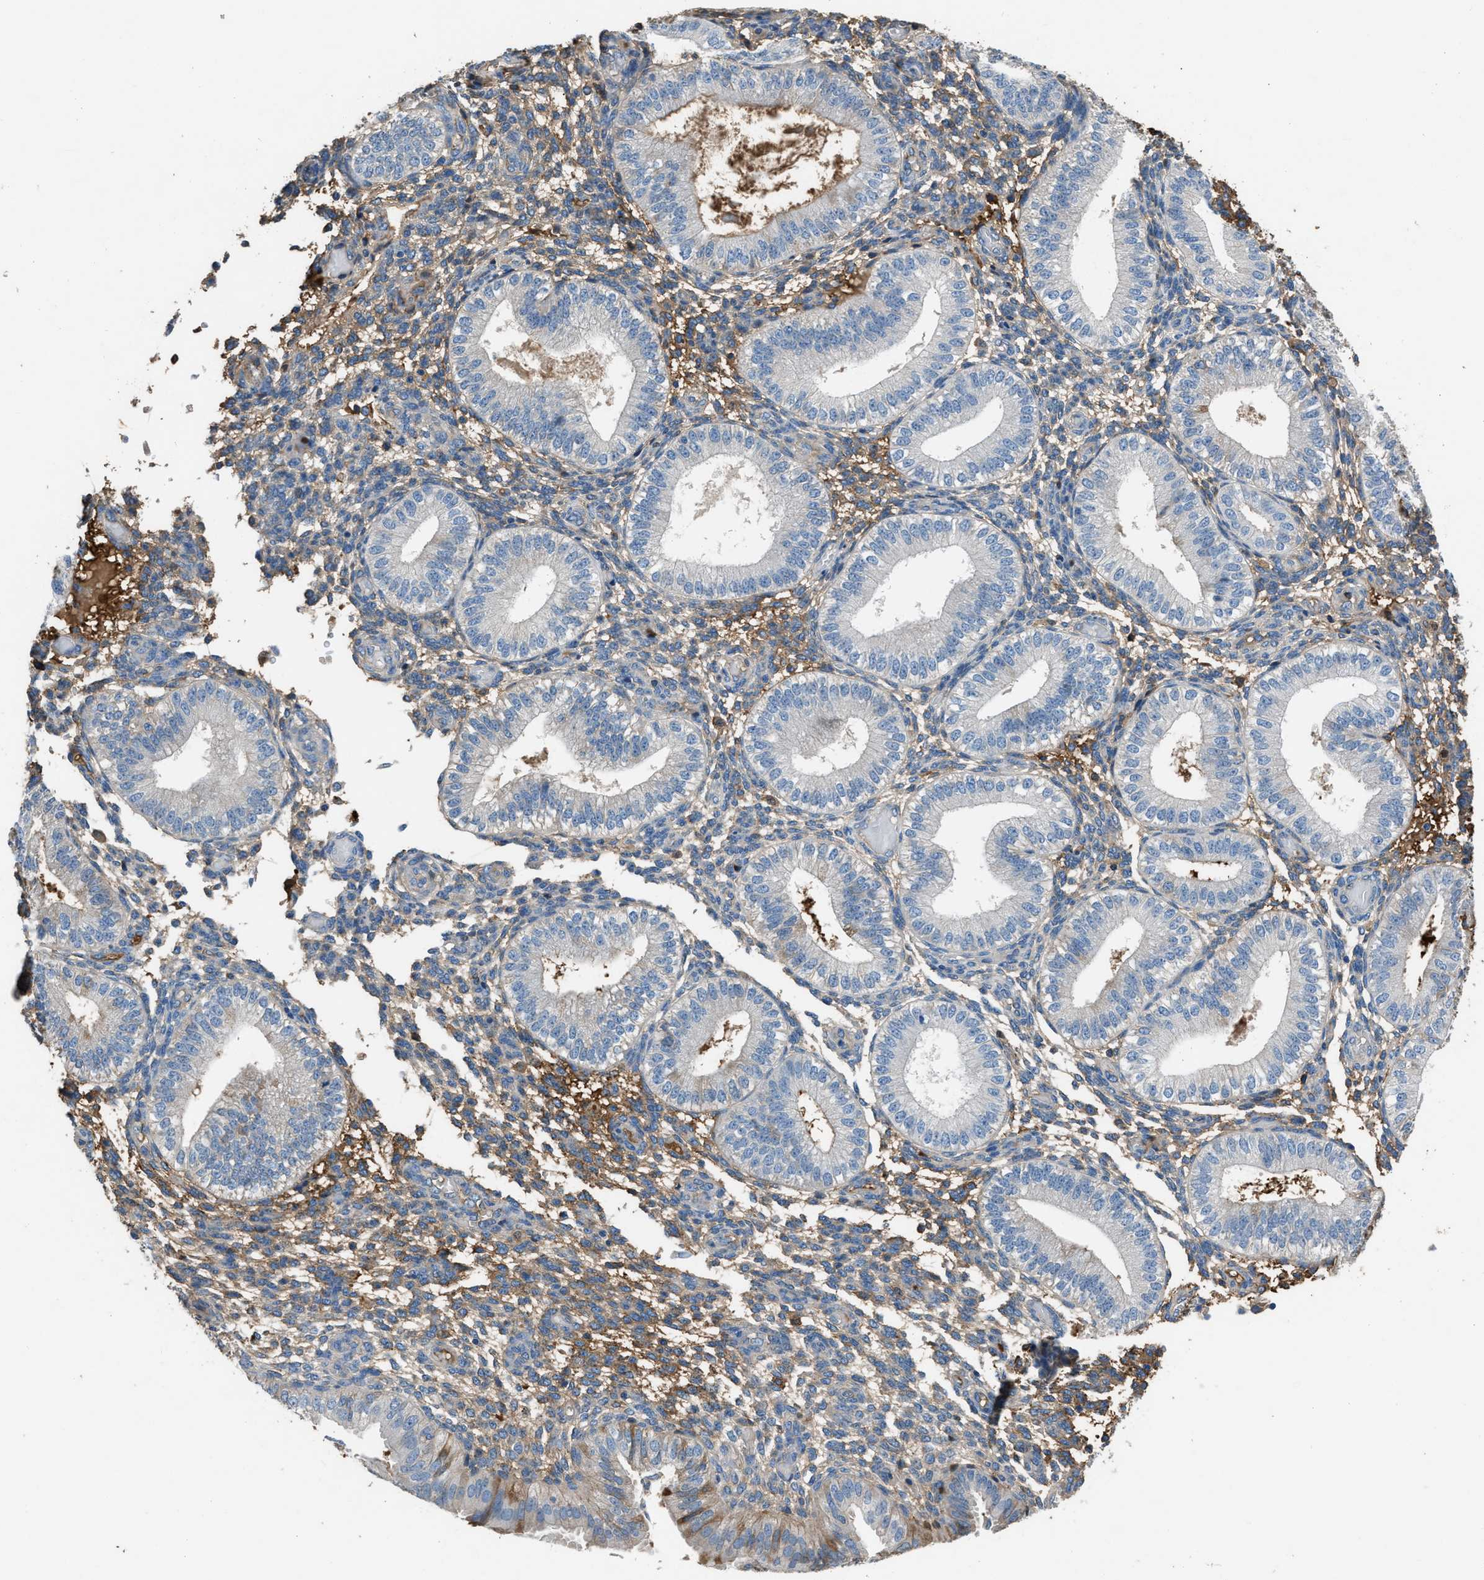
{"staining": {"intensity": "moderate", "quantity": ">75%", "location": "cytoplasmic/membranous"}, "tissue": "endometrium", "cell_type": "Cells in endometrial stroma", "image_type": "normal", "snomed": [{"axis": "morphology", "description": "Normal tissue, NOS"}, {"axis": "topography", "description": "Endometrium"}], "caption": "Immunohistochemistry staining of benign endometrium, which shows medium levels of moderate cytoplasmic/membranous expression in about >75% of cells in endometrial stroma indicating moderate cytoplasmic/membranous protein staining. The staining was performed using DAB (3,3'-diaminobenzidine) (brown) for protein detection and nuclei were counterstained in hematoxylin (blue).", "gene": "STC1", "patient": {"sex": "female", "age": 39}}